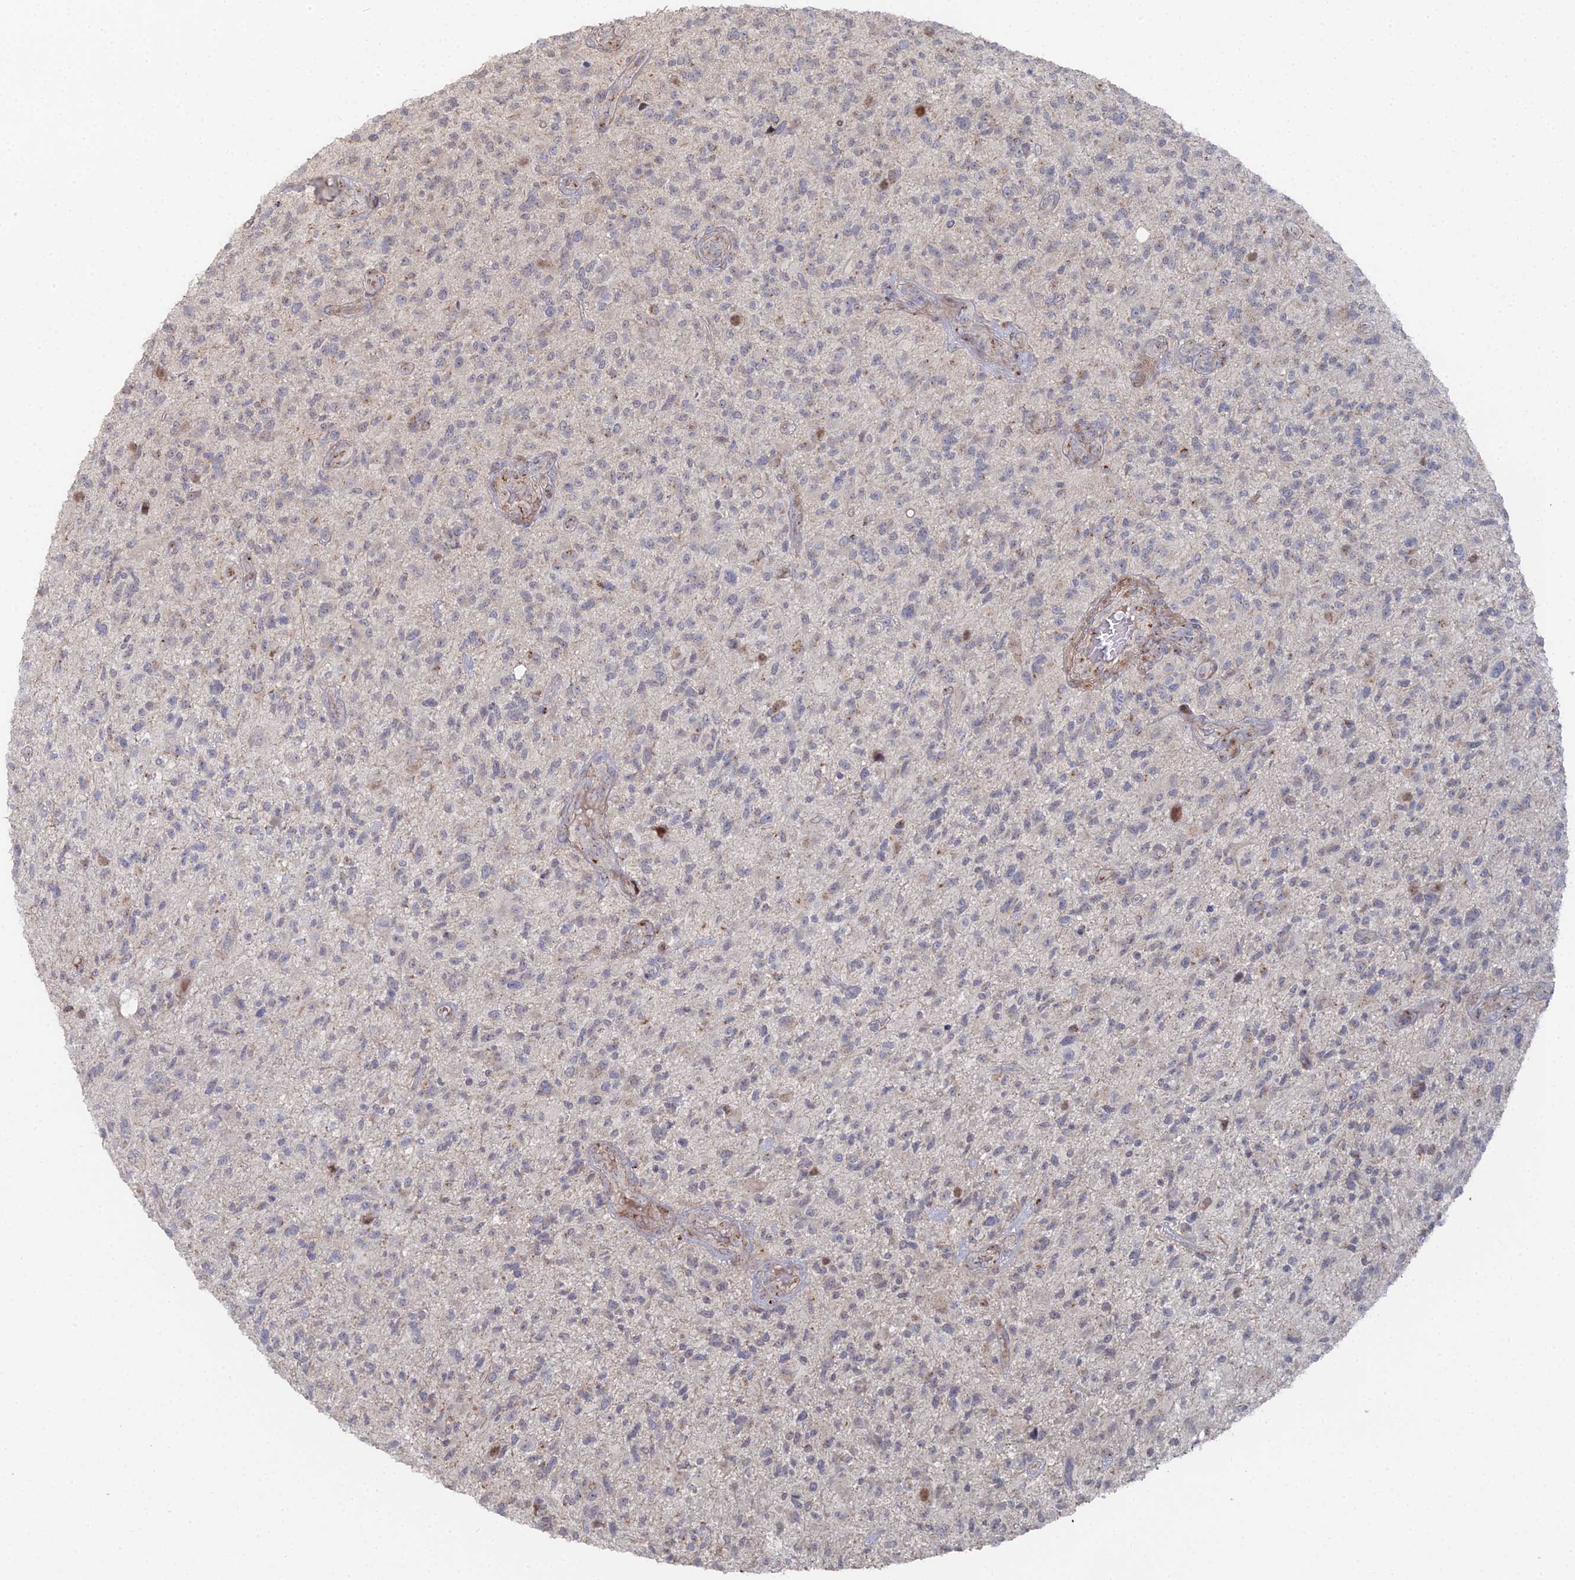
{"staining": {"intensity": "negative", "quantity": "none", "location": "none"}, "tissue": "glioma", "cell_type": "Tumor cells", "image_type": "cancer", "snomed": [{"axis": "morphology", "description": "Glioma, malignant, High grade"}, {"axis": "topography", "description": "Brain"}], "caption": "An immunohistochemistry (IHC) image of high-grade glioma (malignant) is shown. There is no staining in tumor cells of high-grade glioma (malignant).", "gene": "SGMS1", "patient": {"sex": "male", "age": 47}}